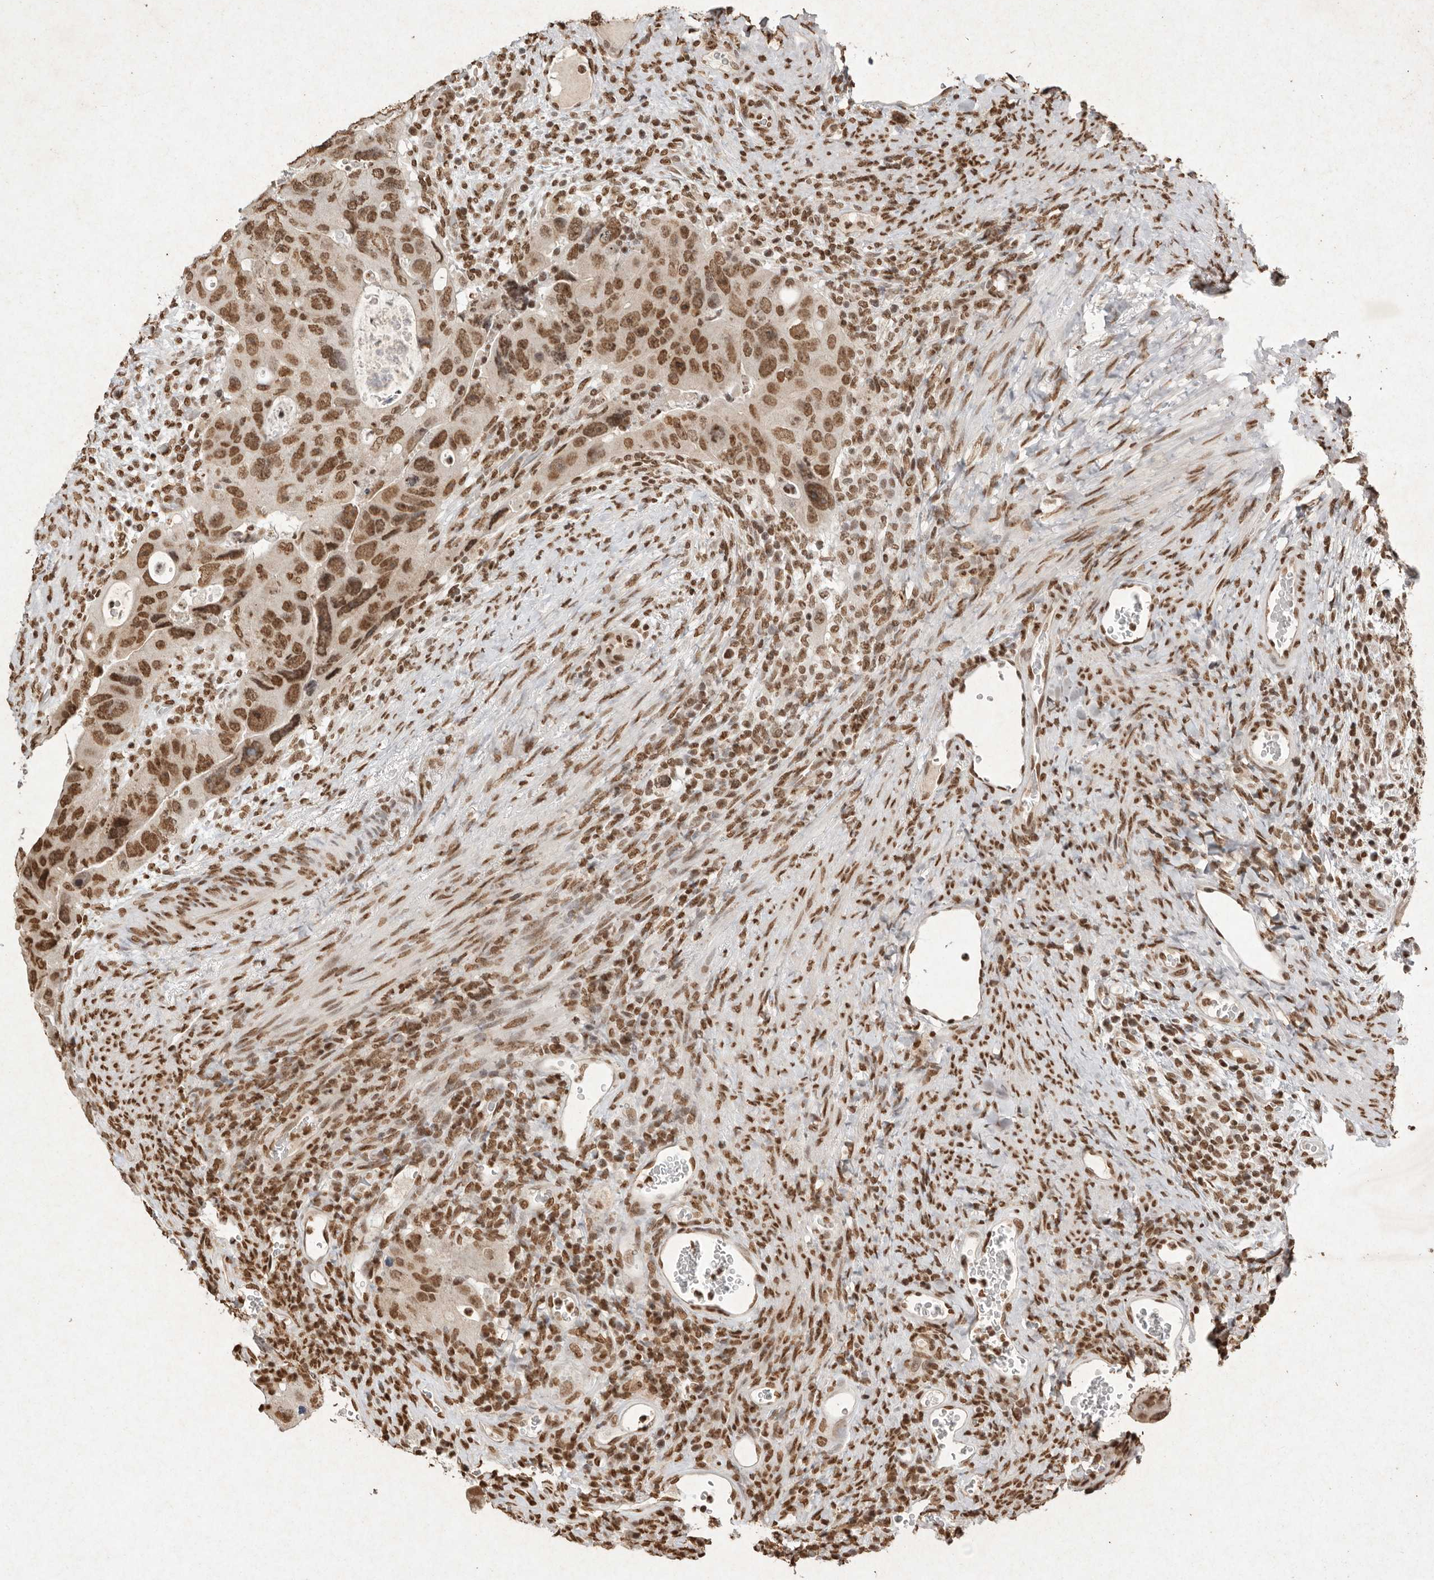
{"staining": {"intensity": "moderate", "quantity": ">75%", "location": "nuclear"}, "tissue": "colorectal cancer", "cell_type": "Tumor cells", "image_type": "cancer", "snomed": [{"axis": "morphology", "description": "Adenocarcinoma, NOS"}, {"axis": "topography", "description": "Rectum"}], "caption": "Colorectal cancer stained with immunohistochemistry (IHC) displays moderate nuclear expression in approximately >75% of tumor cells.", "gene": "NKX3-2", "patient": {"sex": "male", "age": 59}}